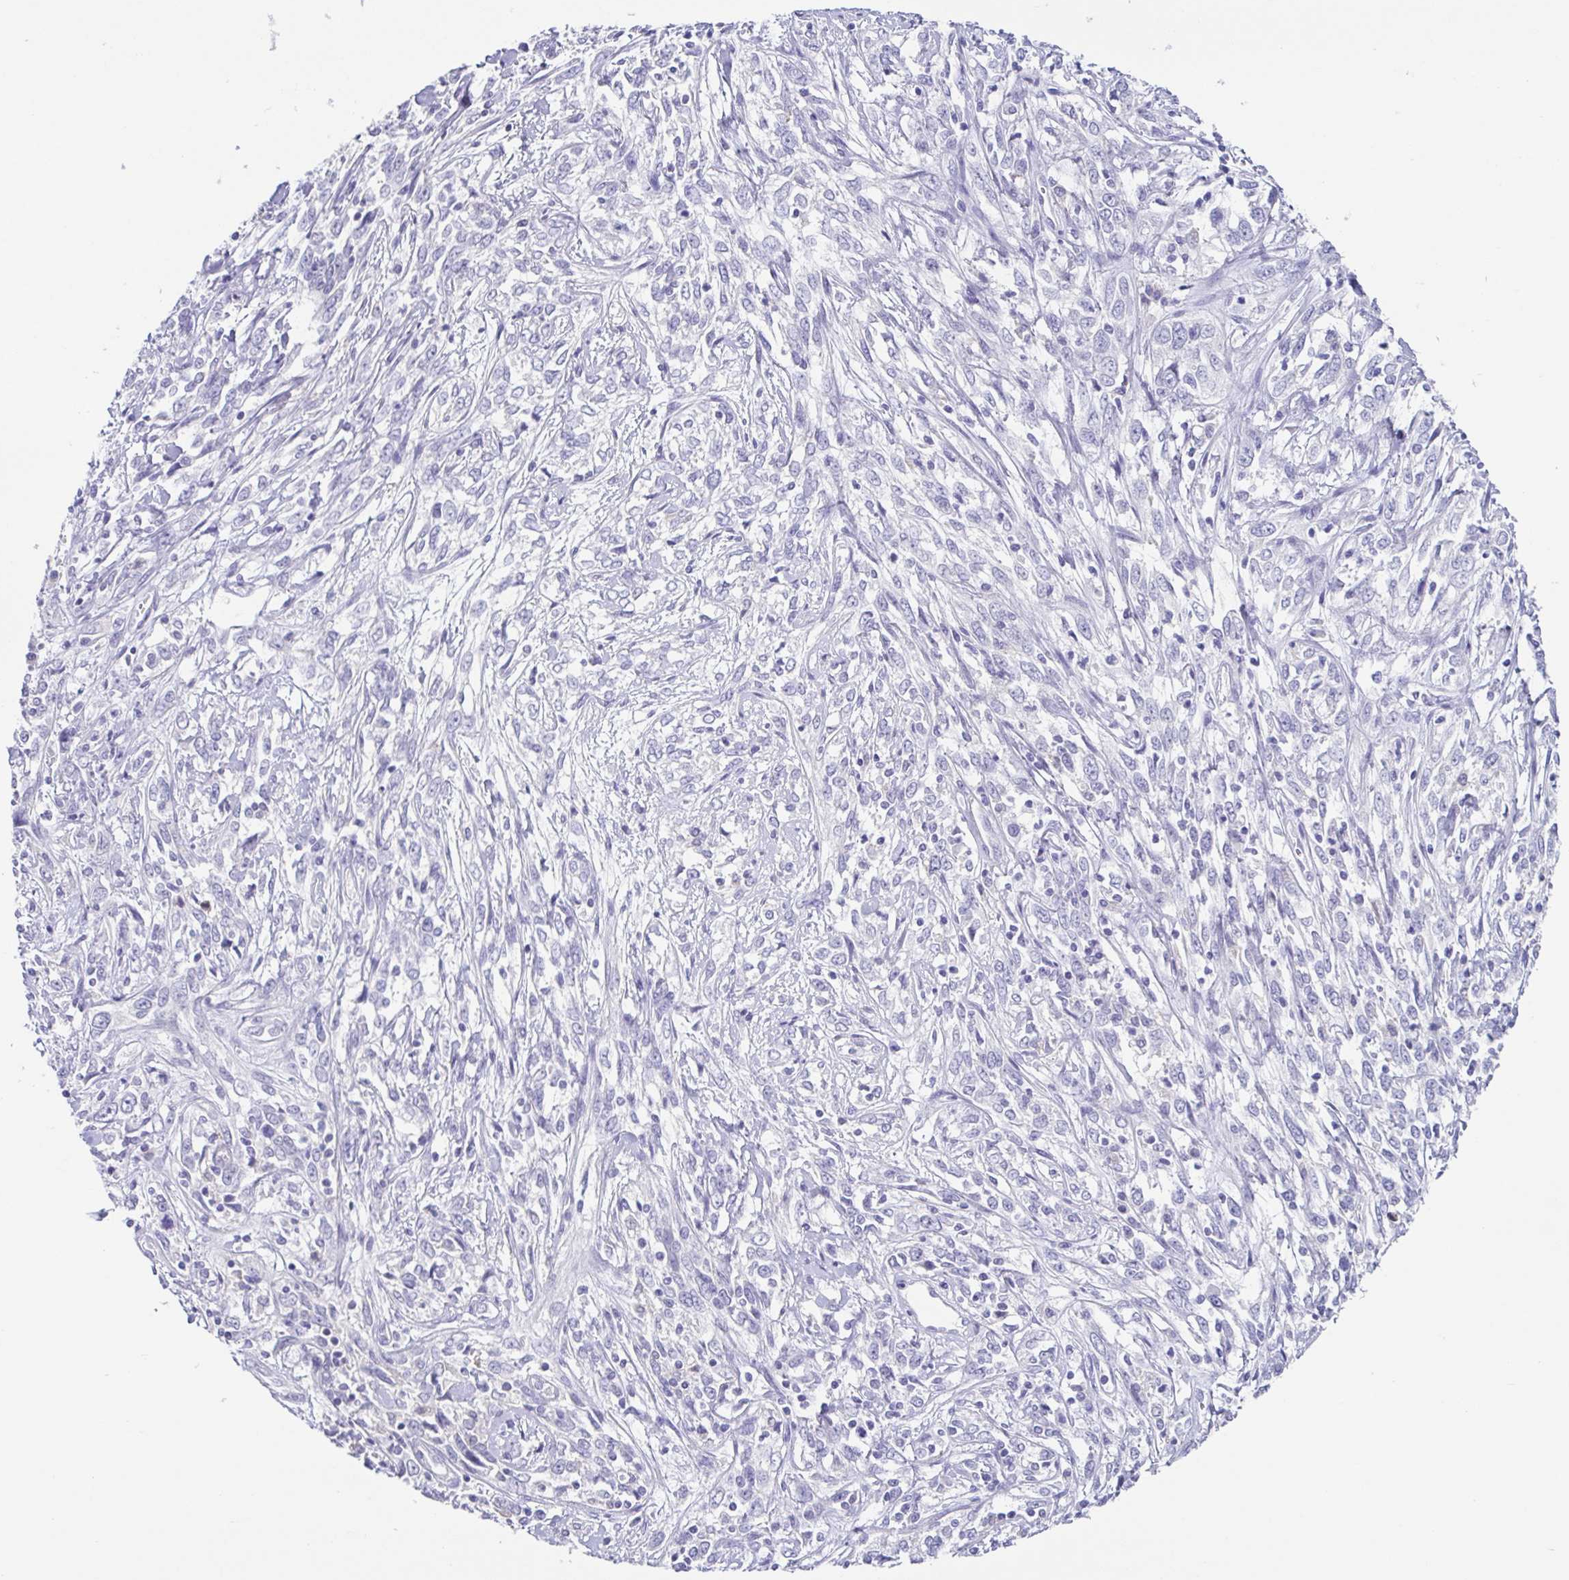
{"staining": {"intensity": "negative", "quantity": "none", "location": "none"}, "tissue": "cervical cancer", "cell_type": "Tumor cells", "image_type": "cancer", "snomed": [{"axis": "morphology", "description": "Adenocarcinoma, NOS"}, {"axis": "topography", "description": "Cervix"}], "caption": "High magnification brightfield microscopy of cervical cancer (adenocarcinoma) stained with DAB (3,3'-diaminobenzidine) (brown) and counterstained with hematoxylin (blue): tumor cells show no significant positivity.", "gene": "RDH11", "patient": {"sex": "female", "age": 40}}